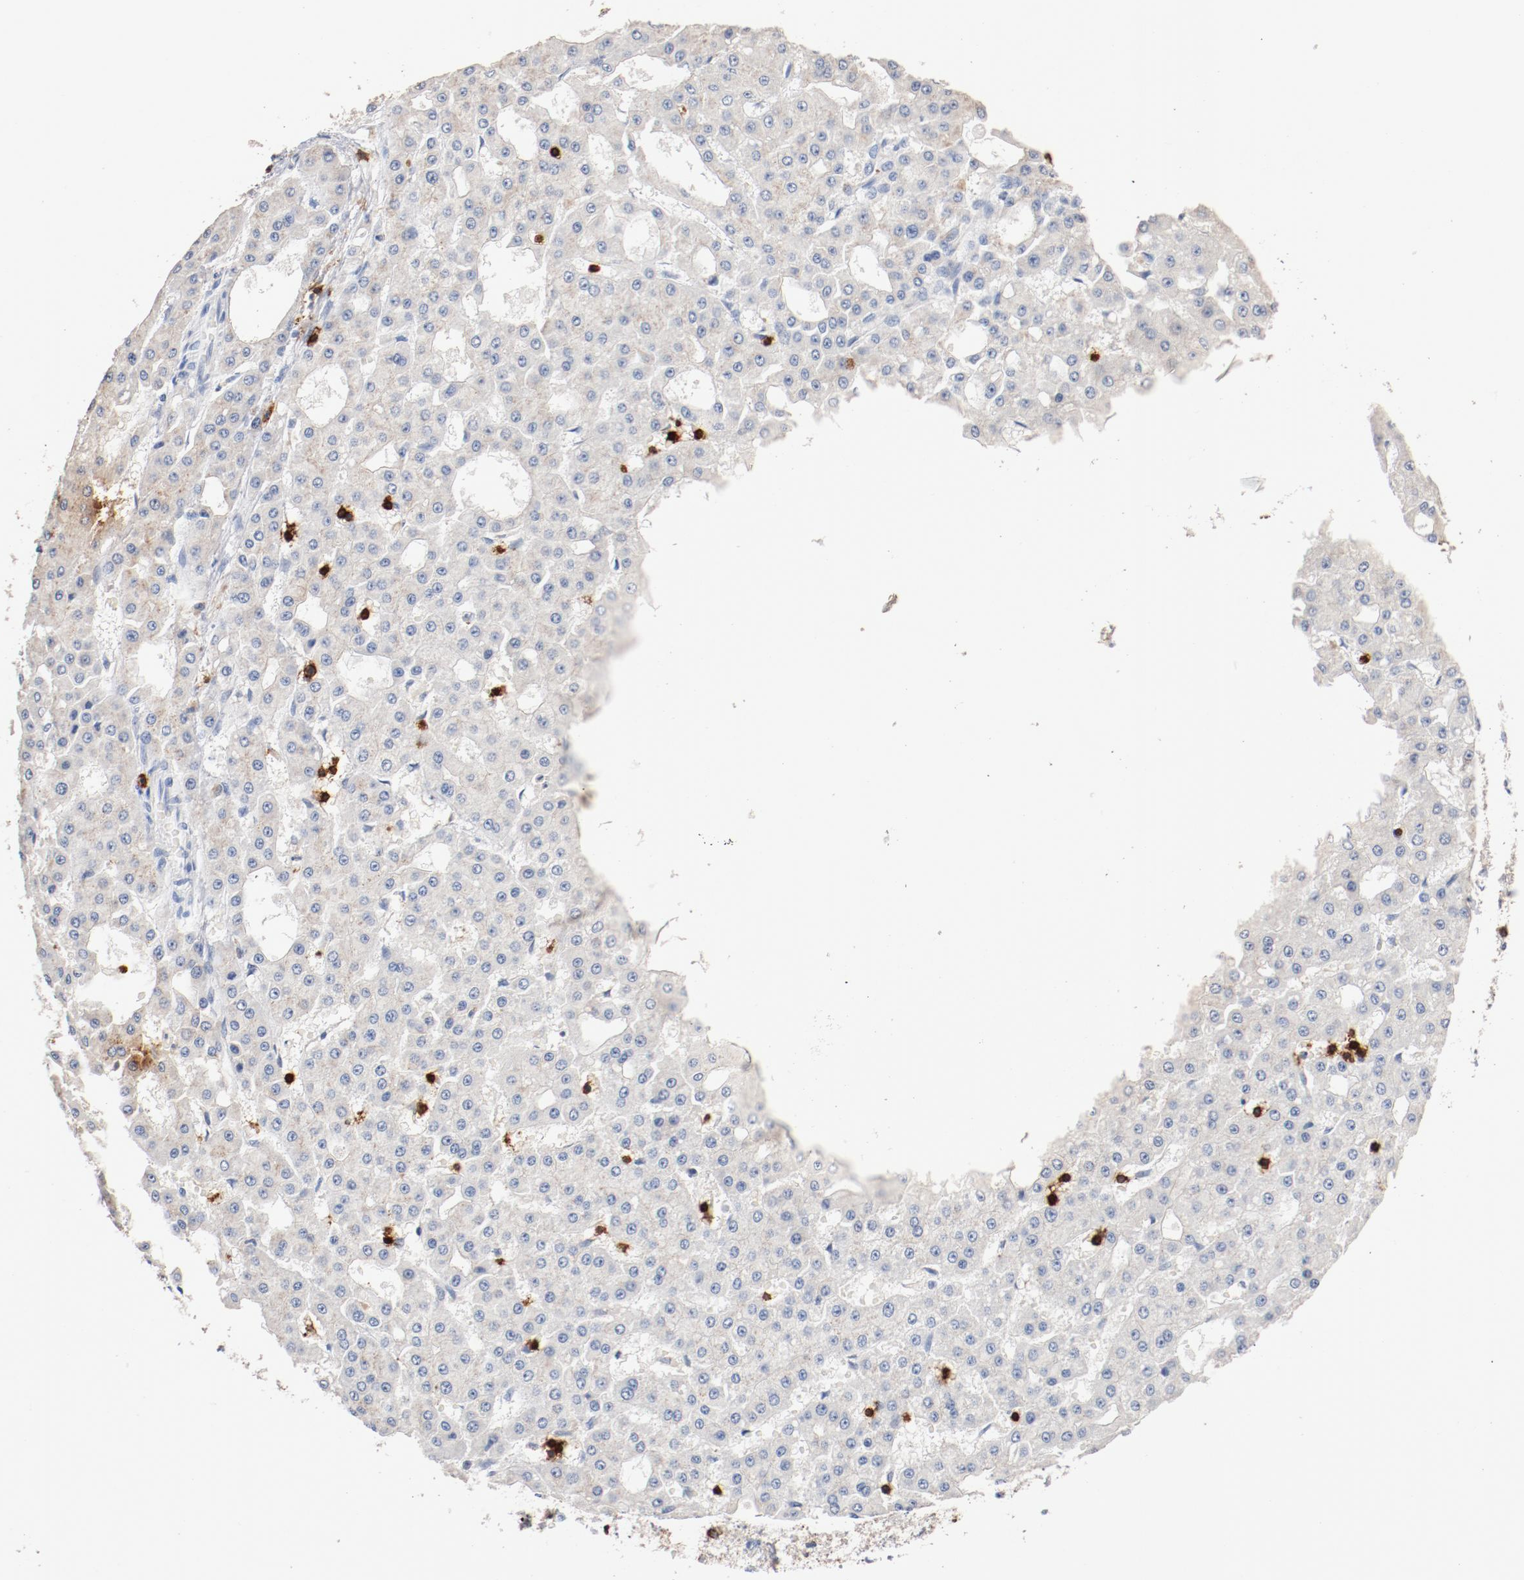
{"staining": {"intensity": "negative", "quantity": "none", "location": "none"}, "tissue": "liver cancer", "cell_type": "Tumor cells", "image_type": "cancer", "snomed": [{"axis": "morphology", "description": "Carcinoma, Hepatocellular, NOS"}, {"axis": "topography", "description": "Liver"}], "caption": "Tumor cells are negative for protein expression in human hepatocellular carcinoma (liver).", "gene": "CD247", "patient": {"sex": "male", "age": 47}}